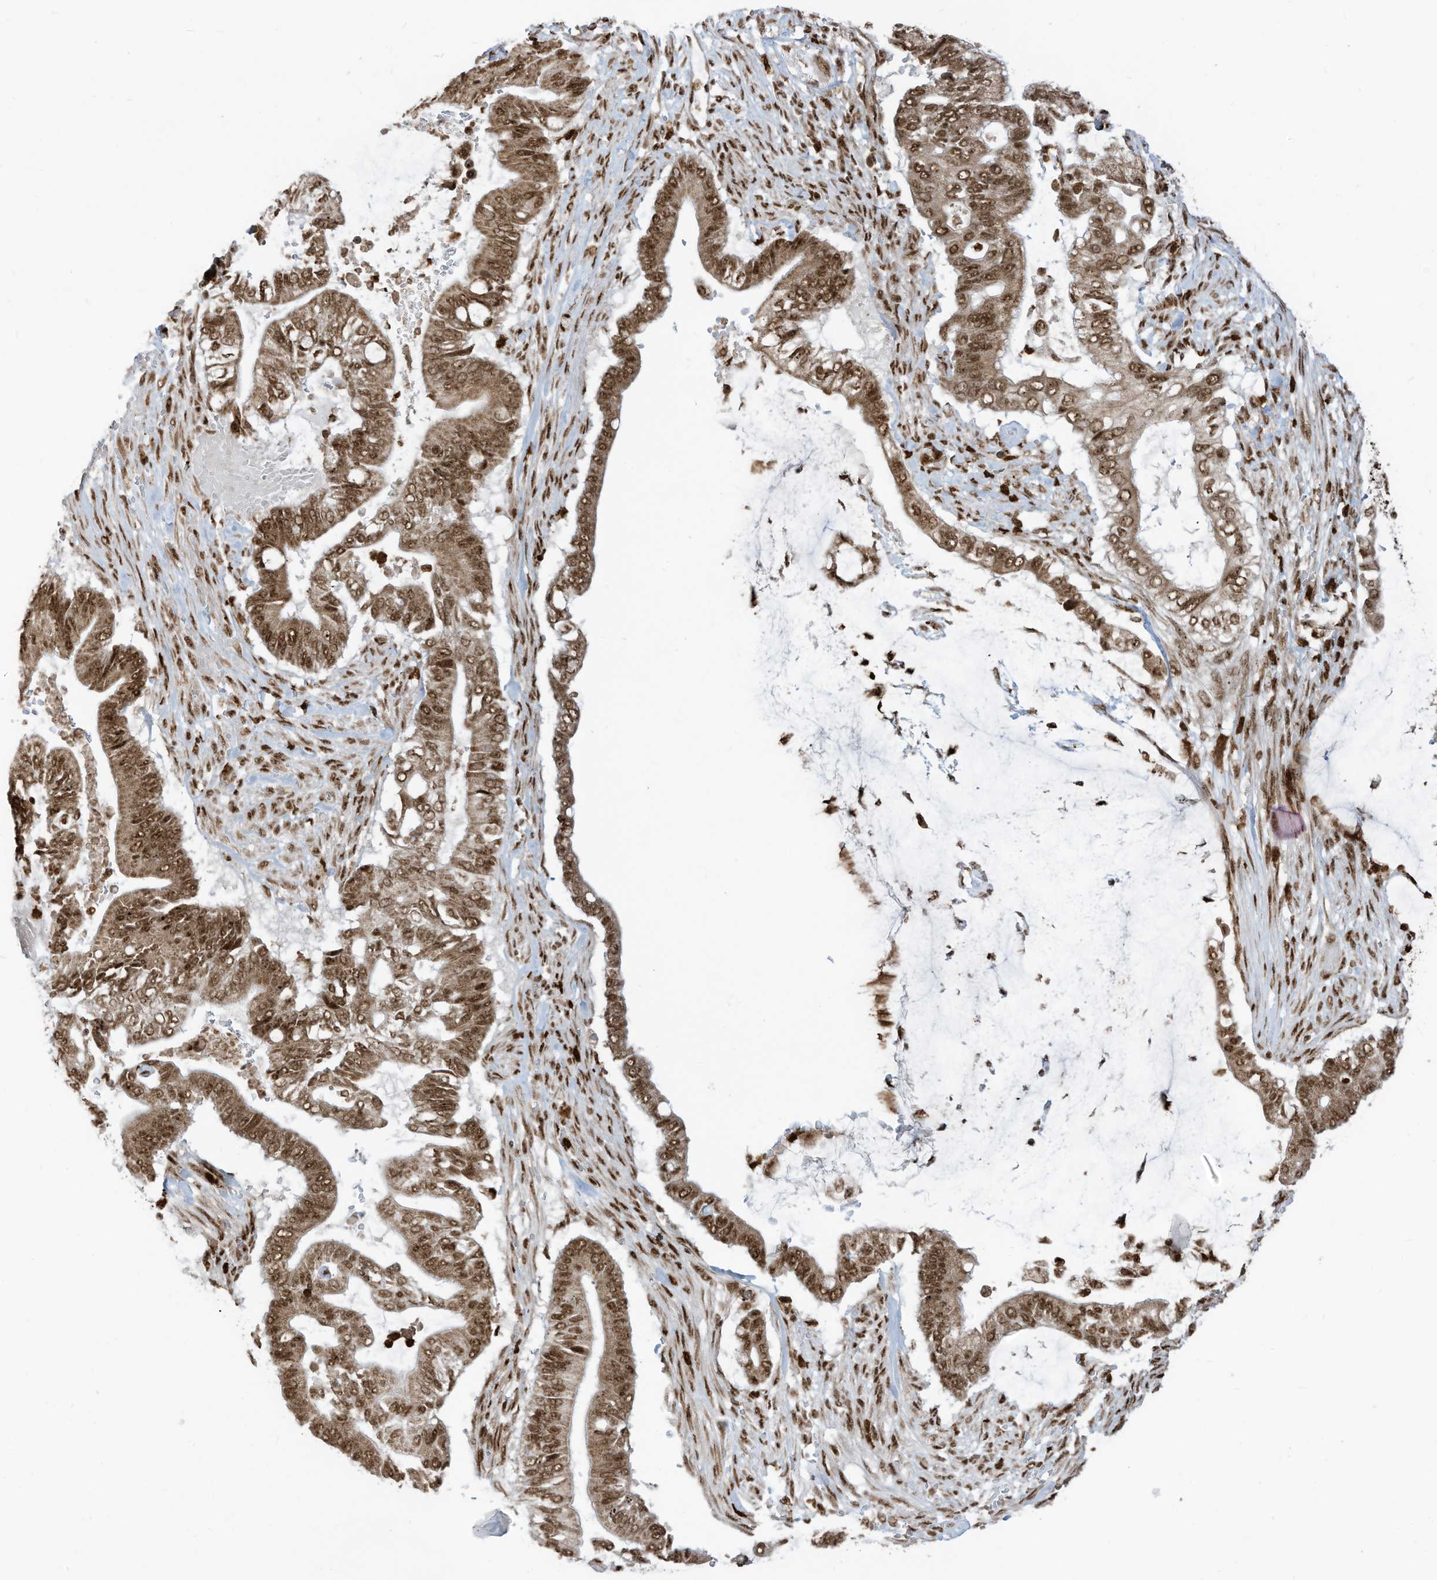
{"staining": {"intensity": "moderate", "quantity": ">75%", "location": "cytoplasmic/membranous,nuclear"}, "tissue": "pancreatic cancer", "cell_type": "Tumor cells", "image_type": "cancer", "snomed": [{"axis": "morphology", "description": "Adenocarcinoma, NOS"}, {"axis": "topography", "description": "Pancreas"}], "caption": "A photomicrograph of human adenocarcinoma (pancreatic) stained for a protein reveals moderate cytoplasmic/membranous and nuclear brown staining in tumor cells.", "gene": "LBH", "patient": {"sex": "male", "age": 68}}